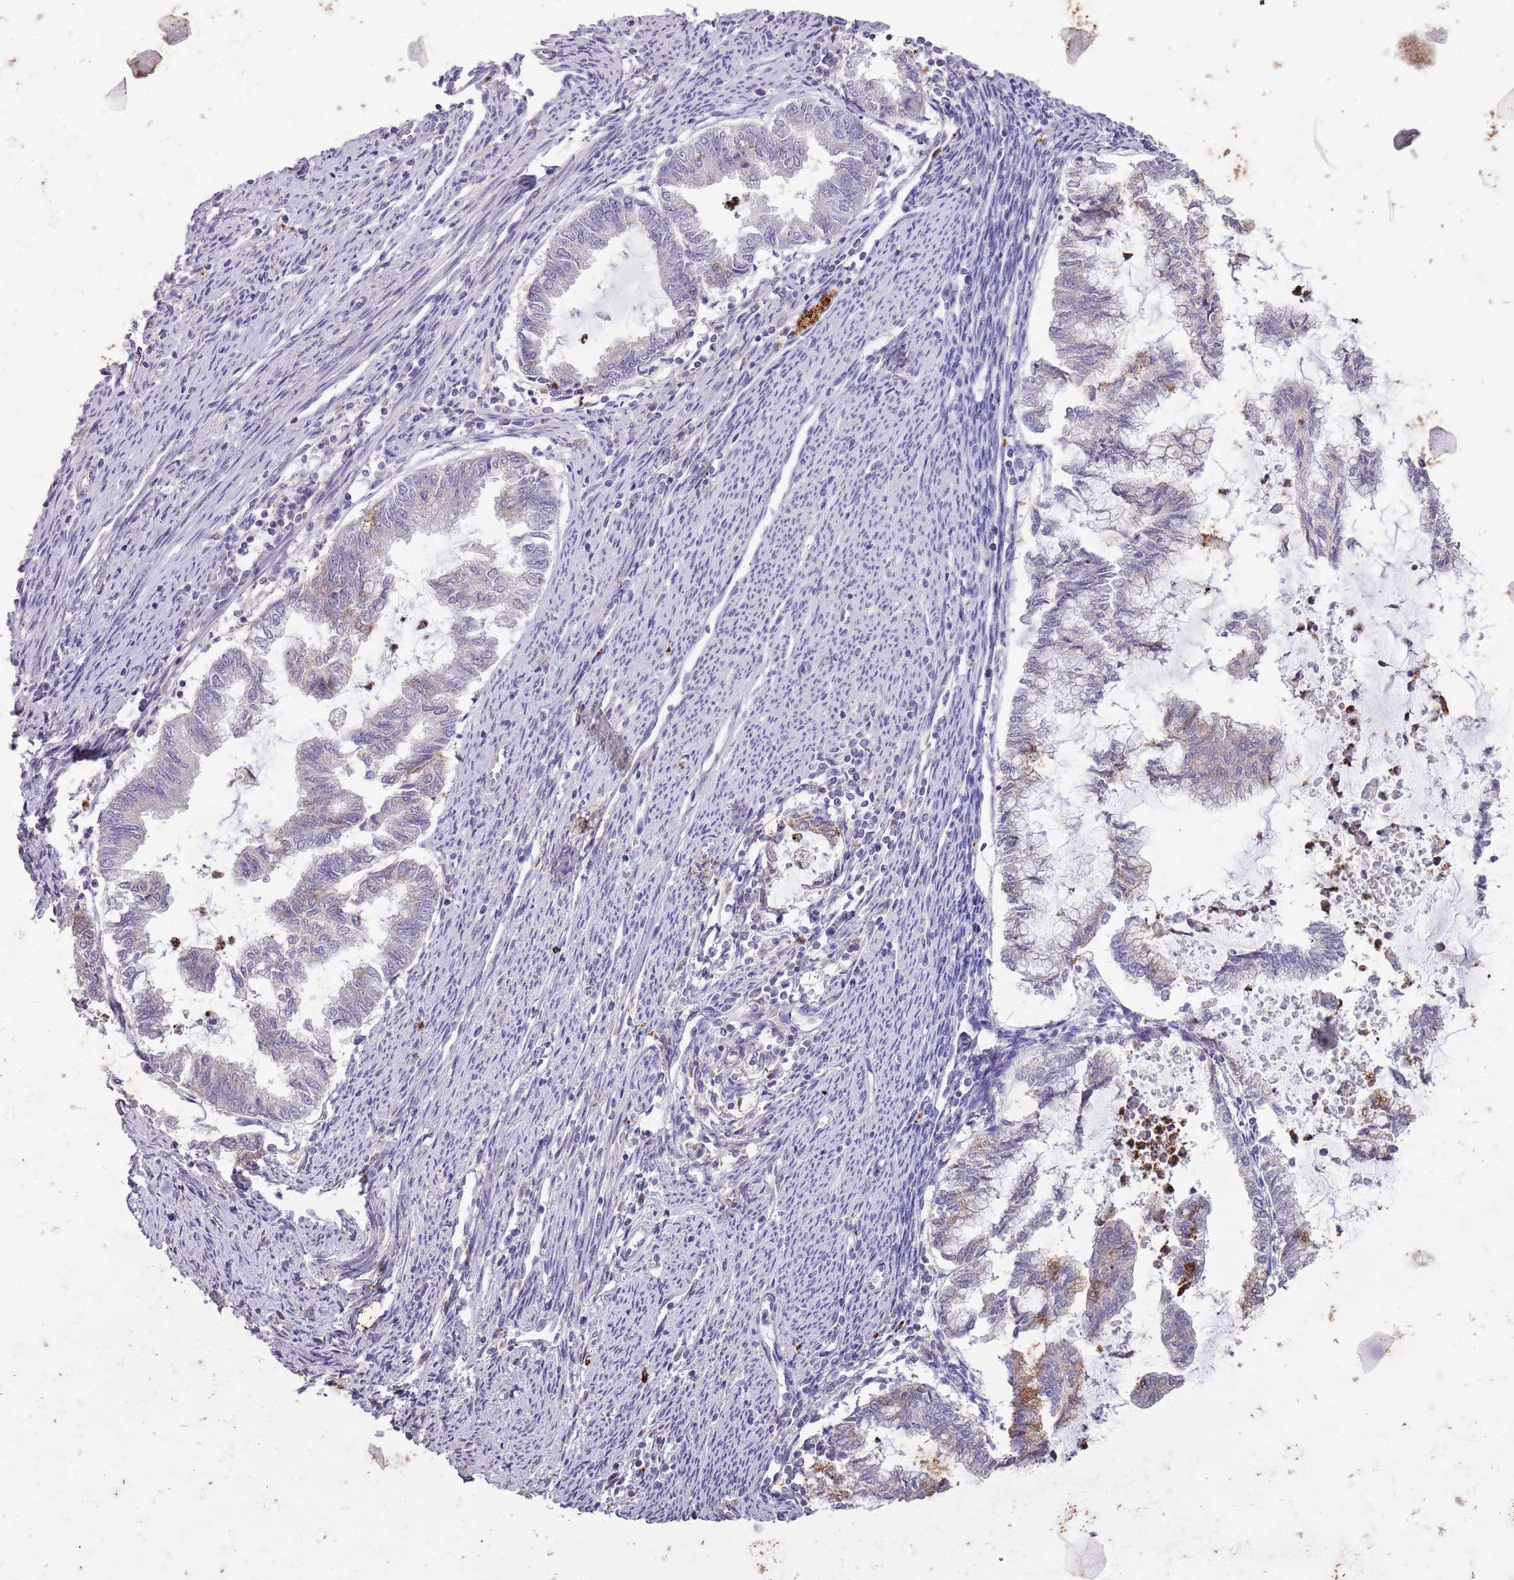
{"staining": {"intensity": "negative", "quantity": "none", "location": "none"}, "tissue": "endometrial cancer", "cell_type": "Tumor cells", "image_type": "cancer", "snomed": [{"axis": "morphology", "description": "Adenocarcinoma, NOS"}, {"axis": "topography", "description": "Endometrium"}], "caption": "The histopathology image demonstrates no staining of tumor cells in endometrial cancer.", "gene": "P2RY13", "patient": {"sex": "female", "age": 79}}